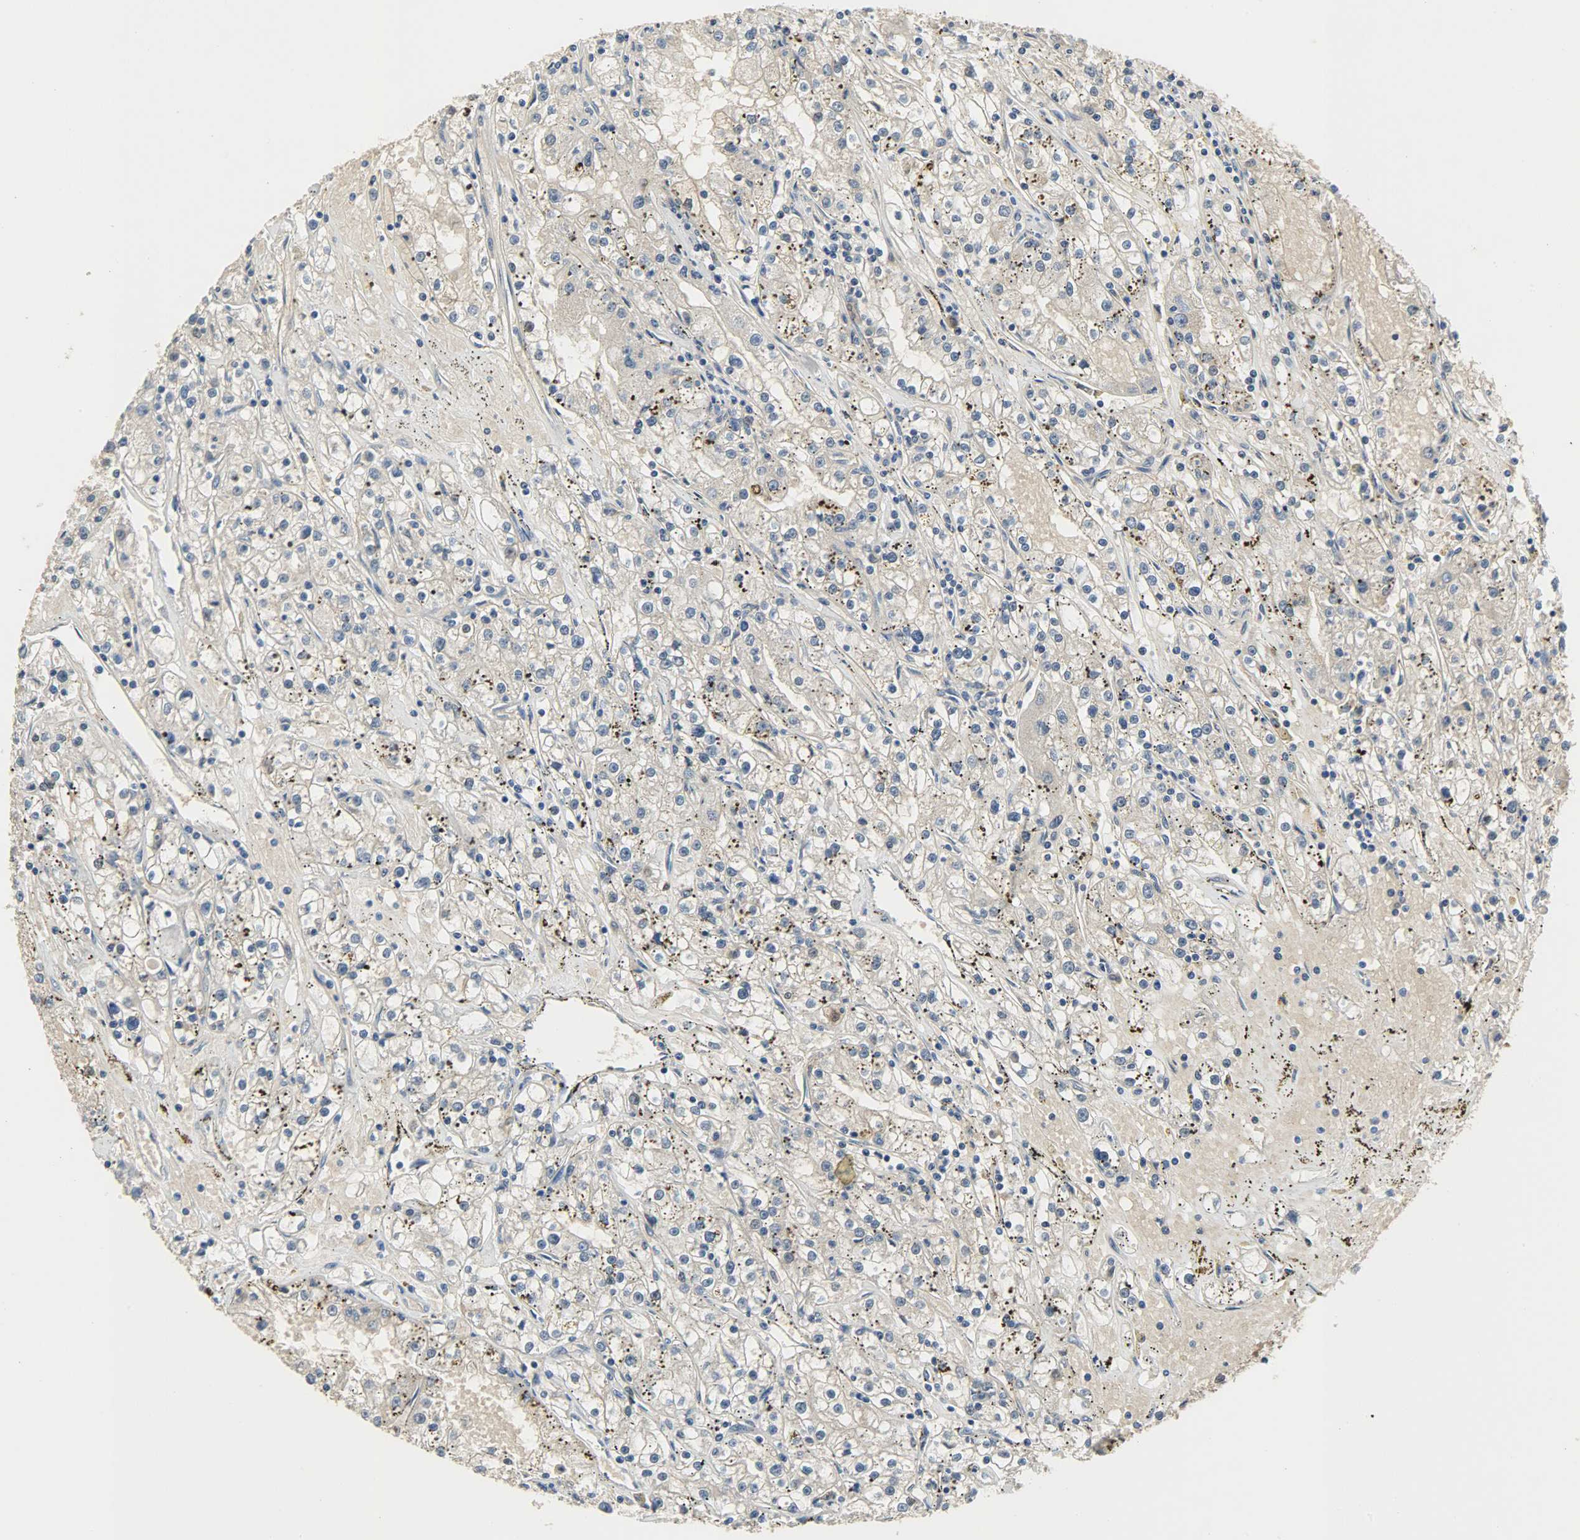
{"staining": {"intensity": "moderate", "quantity": "25%-75%", "location": "cytoplasmic/membranous"}, "tissue": "renal cancer", "cell_type": "Tumor cells", "image_type": "cancer", "snomed": [{"axis": "morphology", "description": "Adenocarcinoma, NOS"}, {"axis": "topography", "description": "Kidney"}], "caption": "IHC photomicrograph of renal cancer stained for a protein (brown), which reveals medium levels of moderate cytoplasmic/membranous staining in approximately 25%-75% of tumor cells.", "gene": "EIF4EBP1", "patient": {"sex": "male", "age": 56}}